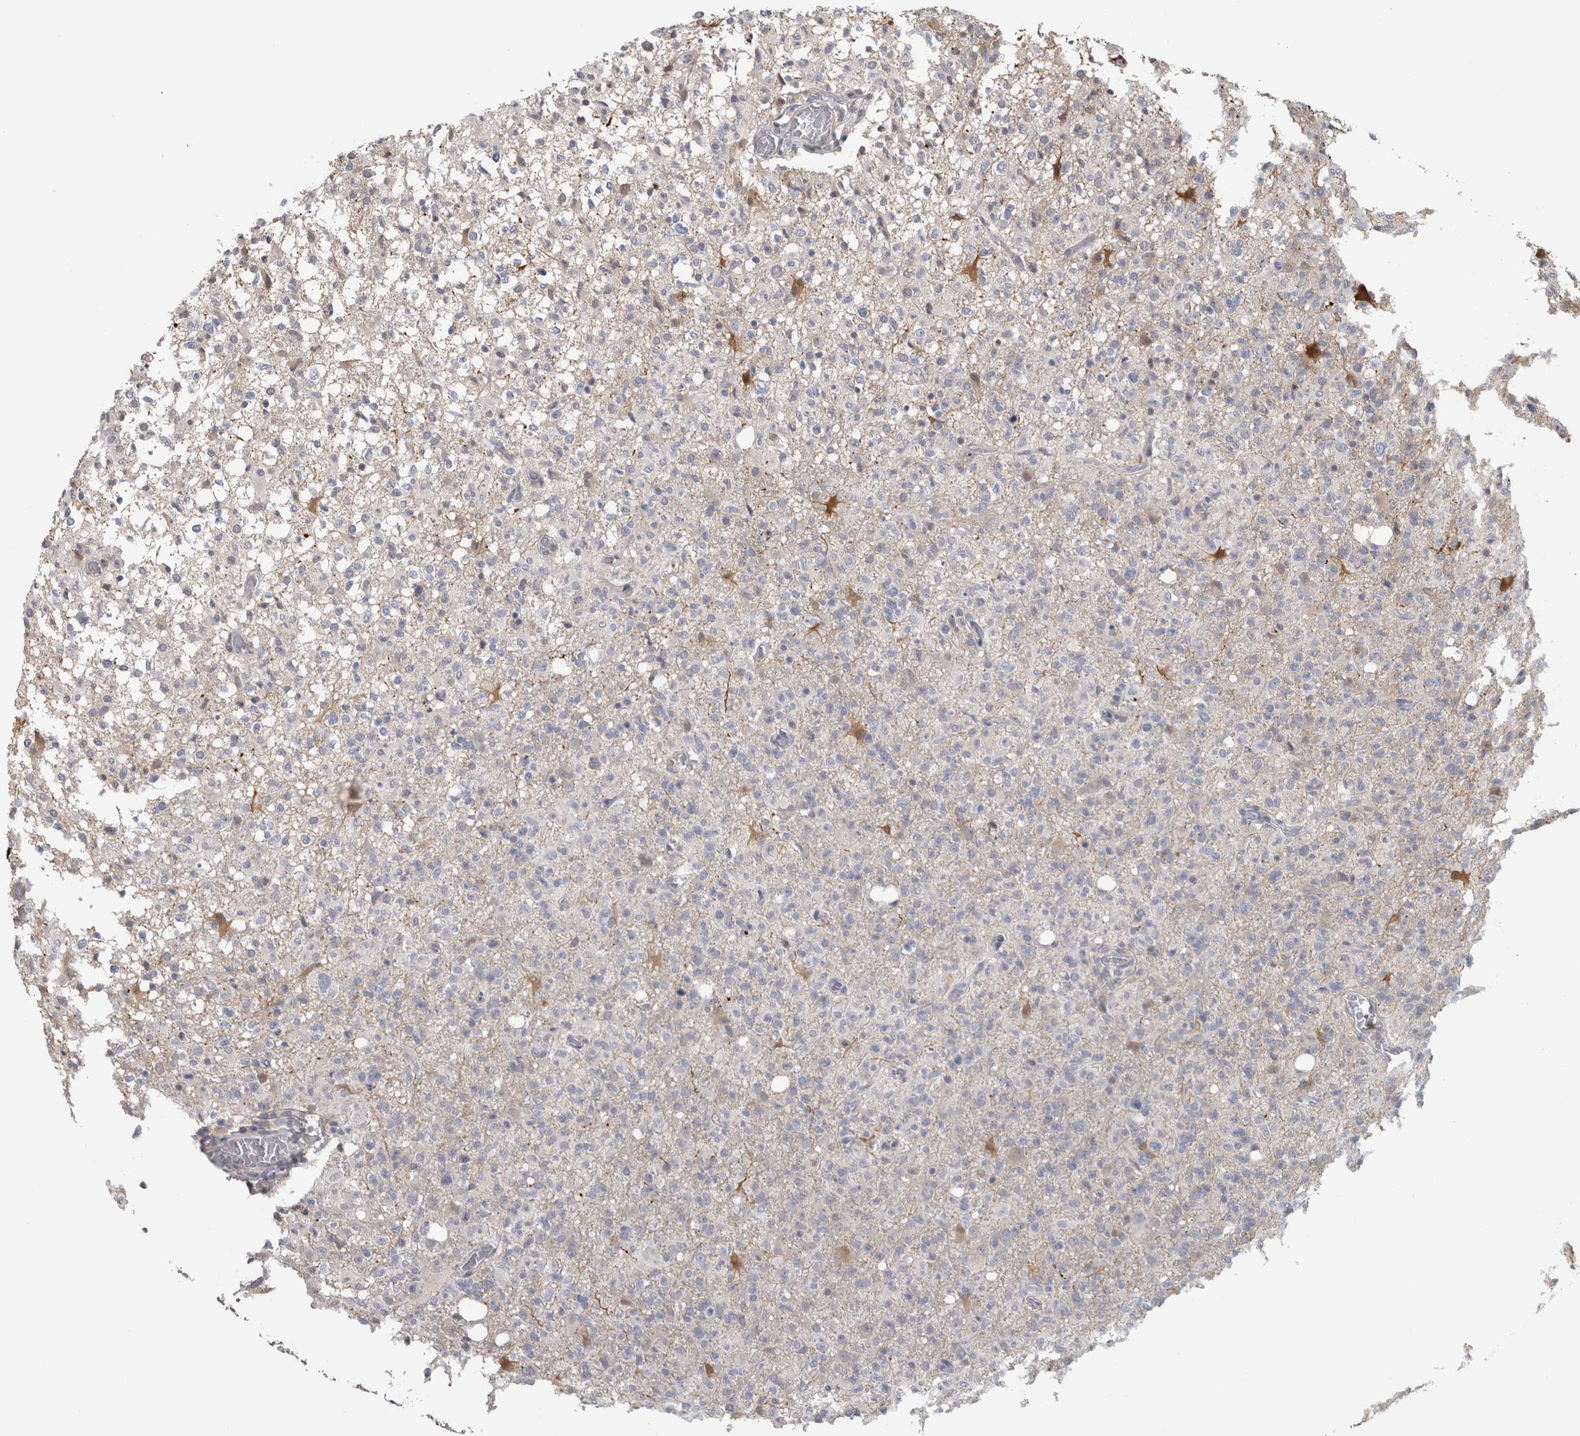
{"staining": {"intensity": "negative", "quantity": "none", "location": "none"}, "tissue": "glioma", "cell_type": "Tumor cells", "image_type": "cancer", "snomed": [{"axis": "morphology", "description": "Glioma, malignant, High grade"}, {"axis": "topography", "description": "Brain"}], "caption": "IHC histopathology image of malignant high-grade glioma stained for a protein (brown), which demonstrates no positivity in tumor cells.", "gene": "USH1G", "patient": {"sex": "female", "age": 57}}